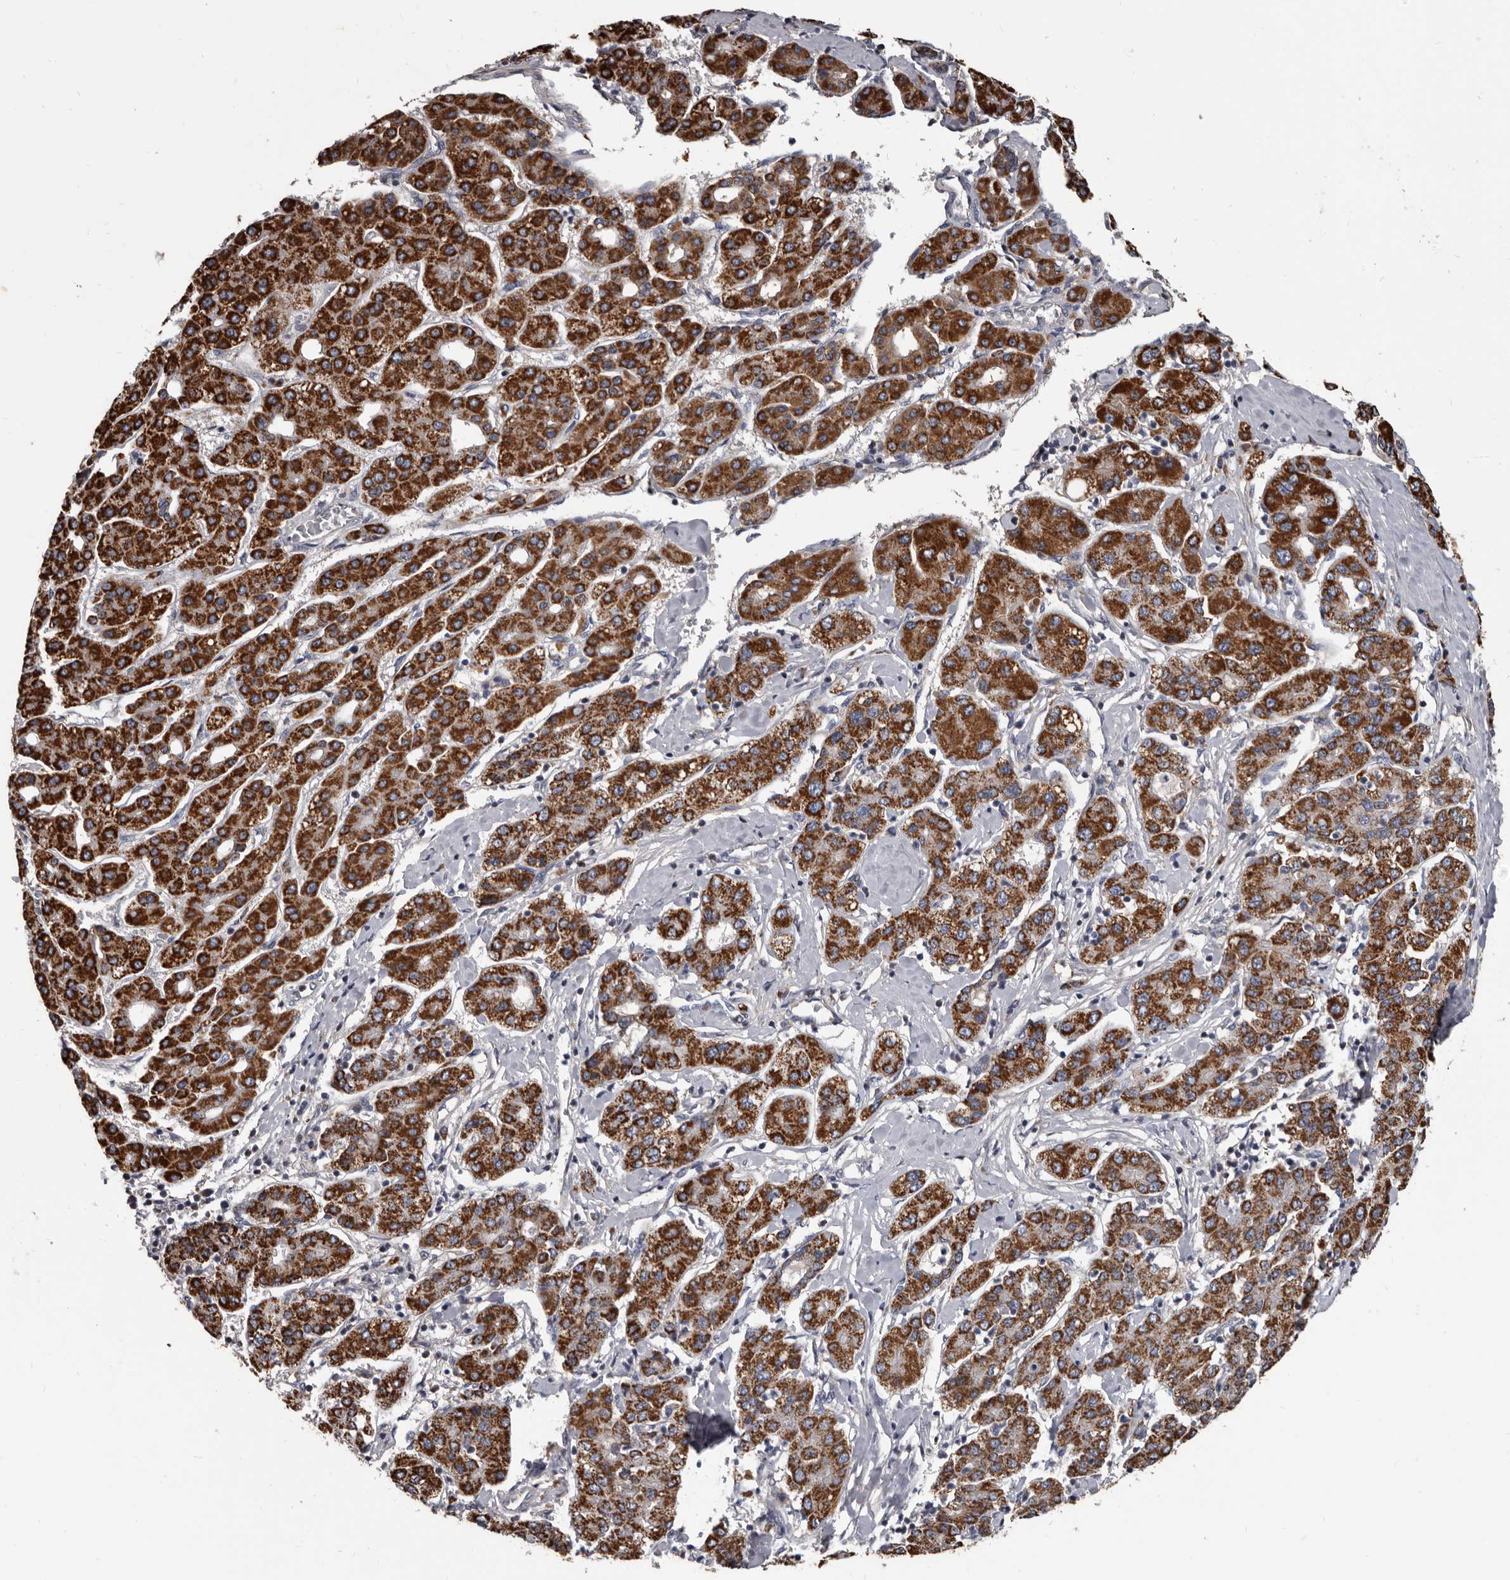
{"staining": {"intensity": "strong", "quantity": ">75%", "location": "cytoplasmic/membranous"}, "tissue": "liver cancer", "cell_type": "Tumor cells", "image_type": "cancer", "snomed": [{"axis": "morphology", "description": "Carcinoma, Hepatocellular, NOS"}, {"axis": "topography", "description": "Liver"}], "caption": "An image of human liver hepatocellular carcinoma stained for a protein exhibits strong cytoplasmic/membranous brown staining in tumor cells. Immunohistochemistry (ihc) stains the protein in brown and the nuclei are stained blue.", "gene": "ALDH5A1", "patient": {"sex": "male", "age": 65}}